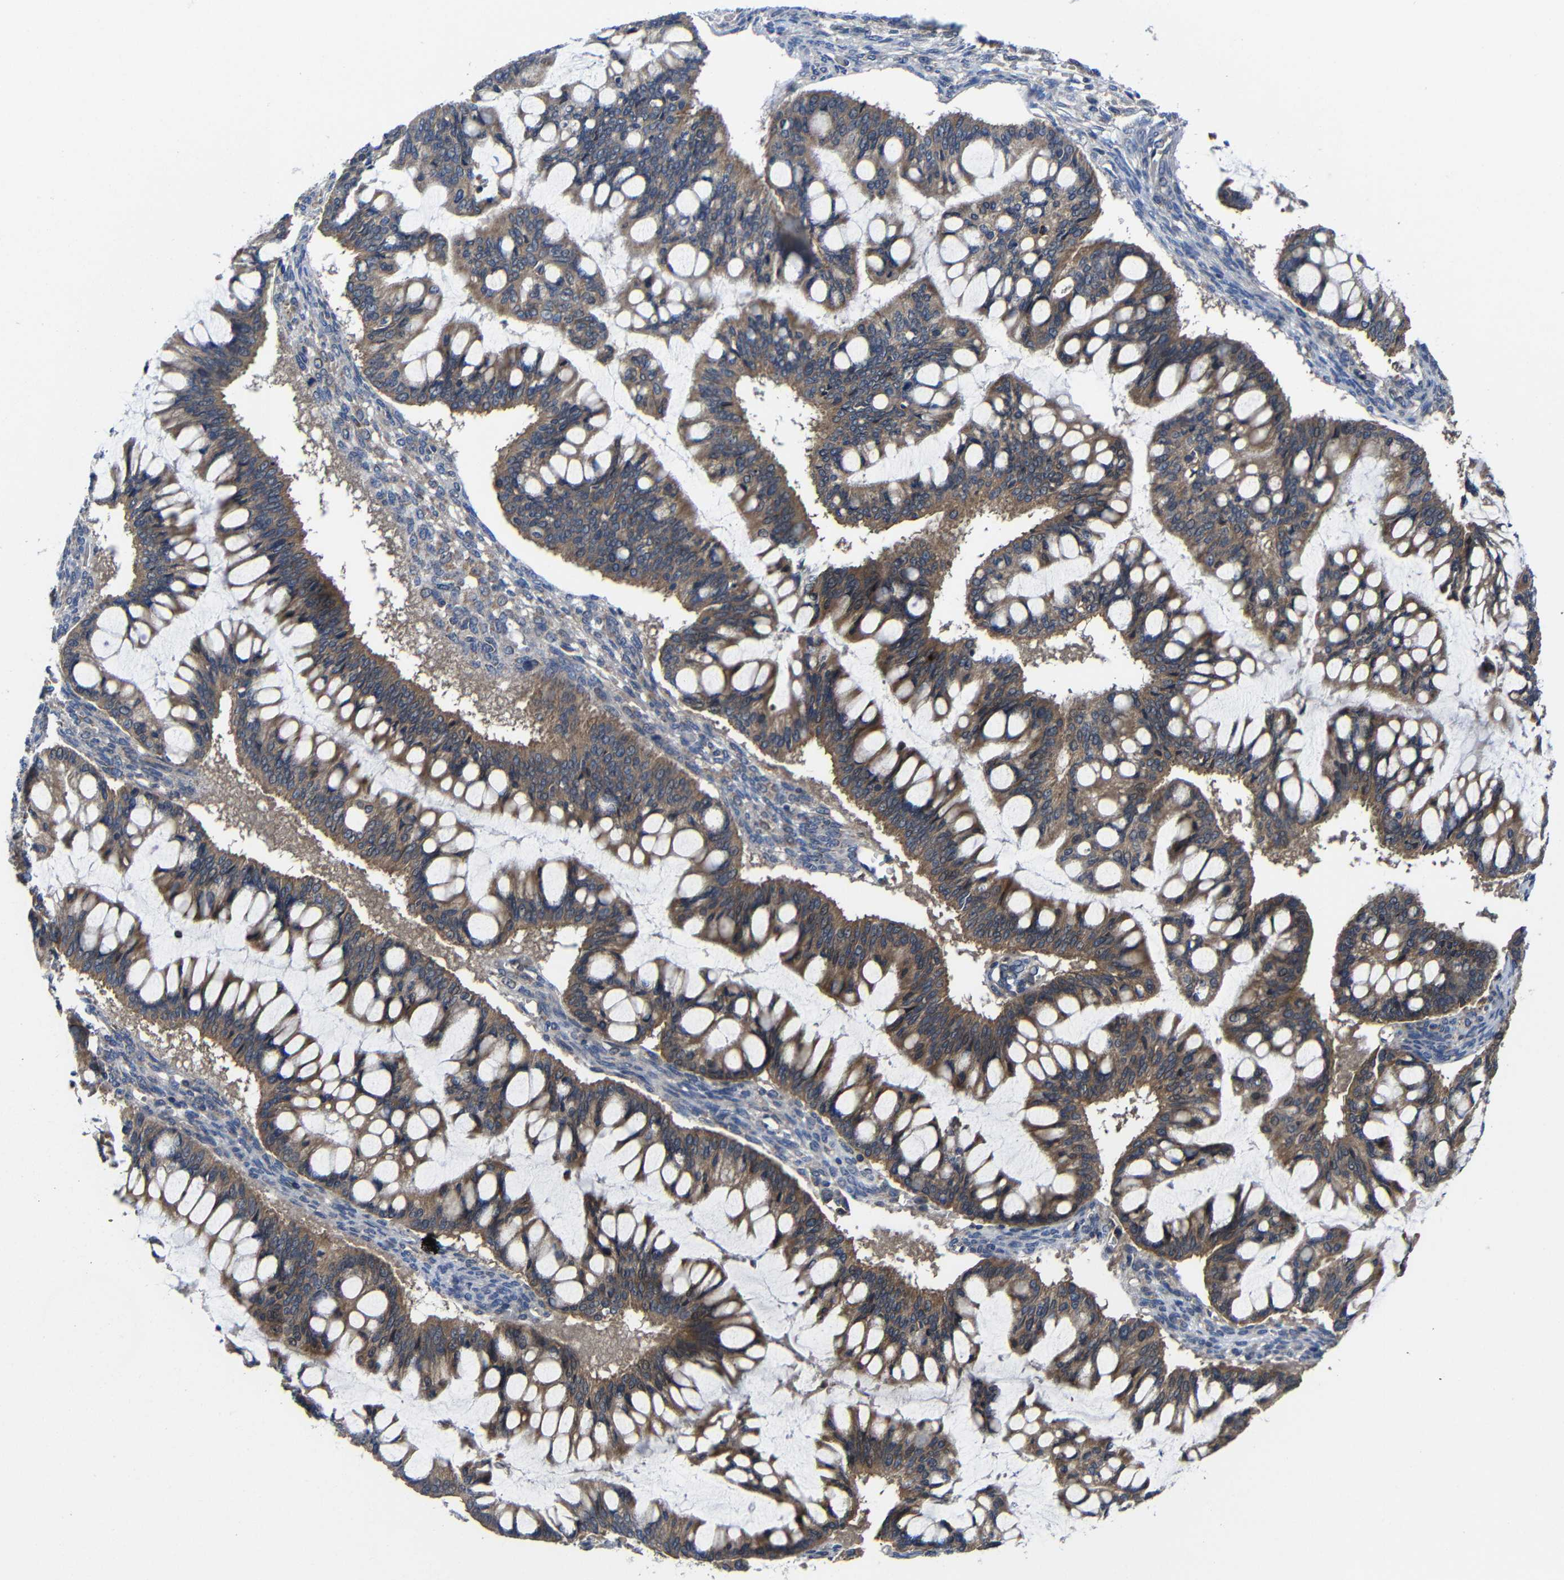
{"staining": {"intensity": "moderate", "quantity": ">75%", "location": "cytoplasmic/membranous"}, "tissue": "ovarian cancer", "cell_type": "Tumor cells", "image_type": "cancer", "snomed": [{"axis": "morphology", "description": "Cystadenocarcinoma, mucinous, NOS"}, {"axis": "topography", "description": "Ovary"}], "caption": "IHC of human ovarian mucinous cystadenocarcinoma demonstrates medium levels of moderate cytoplasmic/membranous expression in approximately >75% of tumor cells.", "gene": "LPAR5", "patient": {"sex": "female", "age": 73}}